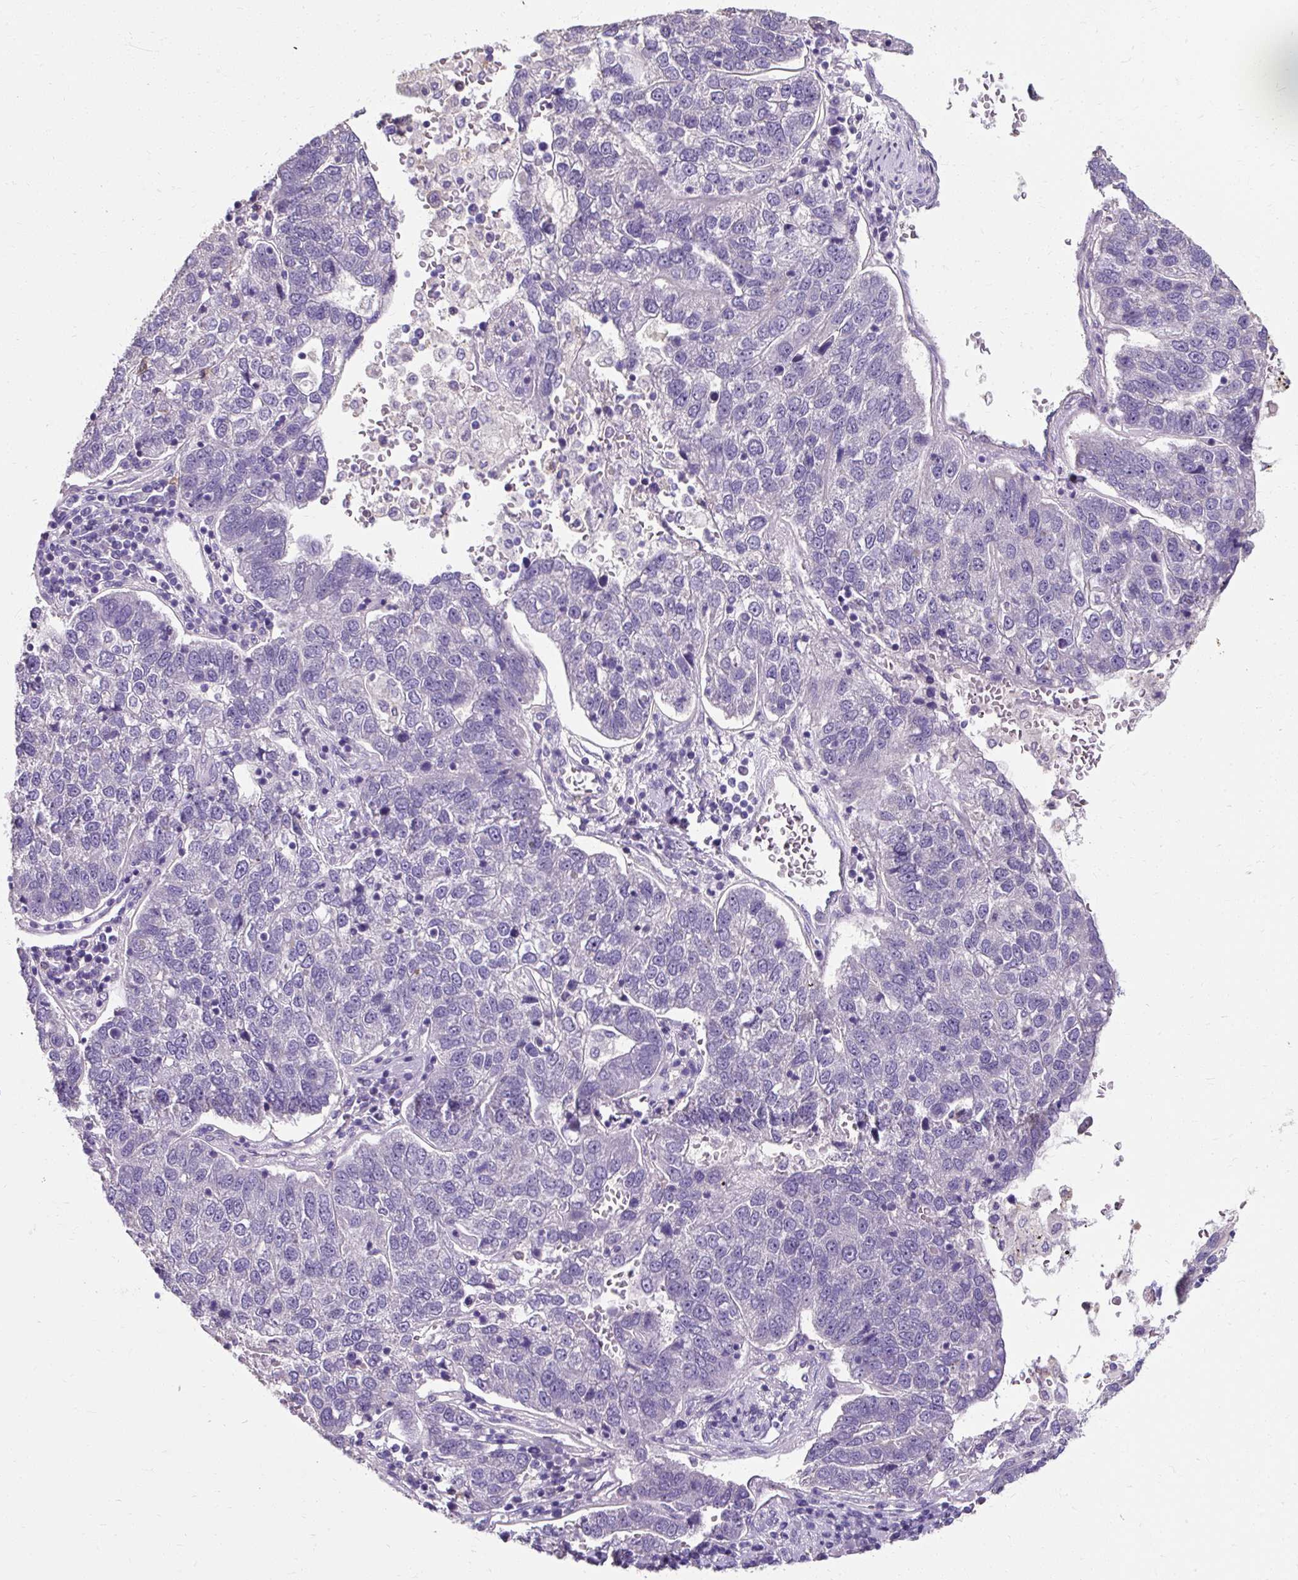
{"staining": {"intensity": "negative", "quantity": "none", "location": "none"}, "tissue": "pancreatic cancer", "cell_type": "Tumor cells", "image_type": "cancer", "snomed": [{"axis": "morphology", "description": "Adenocarcinoma, NOS"}, {"axis": "topography", "description": "Pancreas"}], "caption": "The histopathology image demonstrates no staining of tumor cells in adenocarcinoma (pancreatic).", "gene": "KLHL24", "patient": {"sex": "female", "age": 61}}